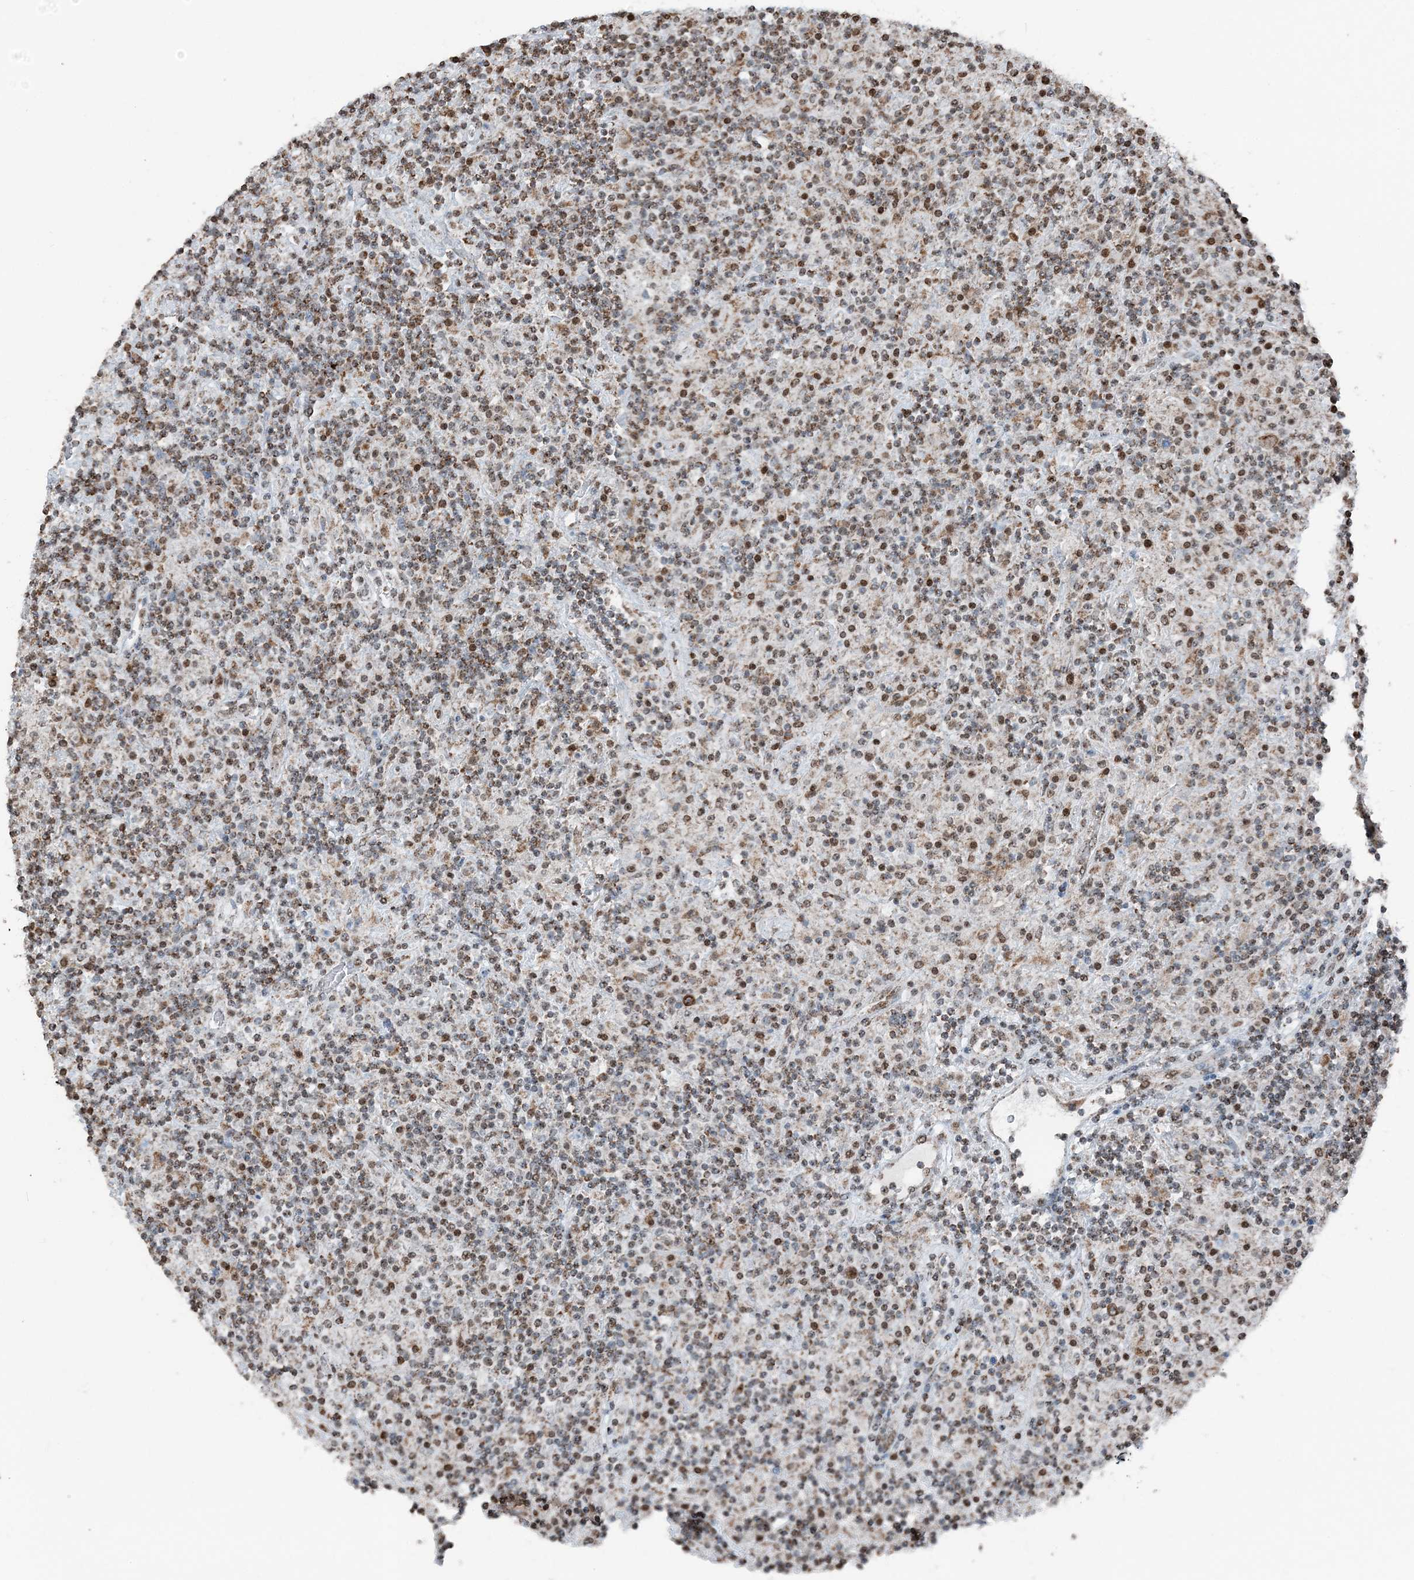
{"staining": {"intensity": "moderate", "quantity": ">75%", "location": "nuclear"}, "tissue": "lymphoma", "cell_type": "Tumor cells", "image_type": "cancer", "snomed": [{"axis": "morphology", "description": "Hodgkin's disease, NOS"}, {"axis": "topography", "description": "Lymph node"}], "caption": "High-magnification brightfield microscopy of lymphoma stained with DAB (3,3'-diaminobenzidine) (brown) and counterstained with hematoxylin (blue). tumor cells exhibit moderate nuclear positivity is identified in approximately>75% of cells. (DAB (3,3'-diaminobenzidine) IHC with brightfield microscopy, high magnification).", "gene": "SUCLG1", "patient": {"sex": "male", "age": 70}}